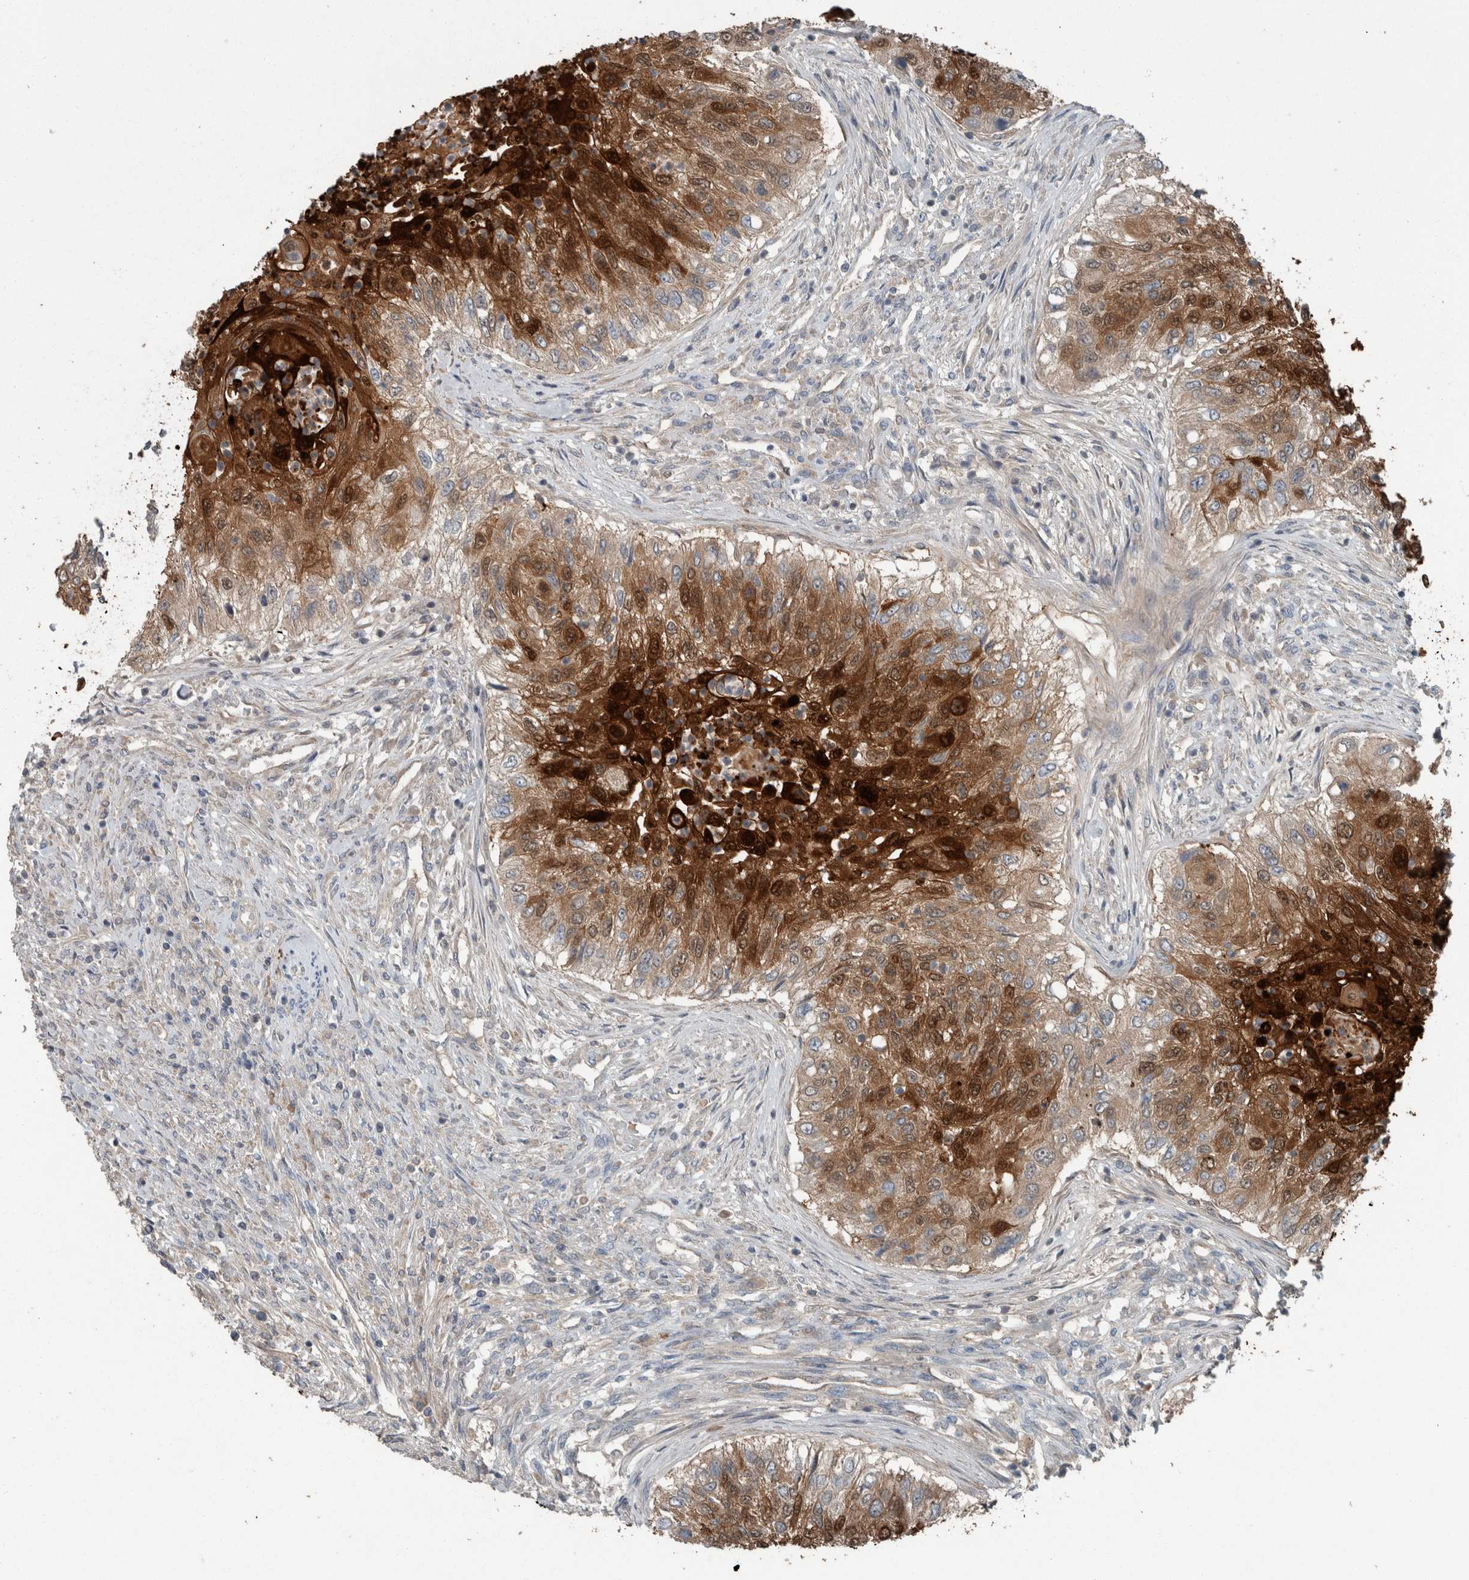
{"staining": {"intensity": "moderate", "quantity": ">75%", "location": "cytoplasmic/membranous,nuclear"}, "tissue": "urothelial cancer", "cell_type": "Tumor cells", "image_type": "cancer", "snomed": [{"axis": "morphology", "description": "Urothelial carcinoma, High grade"}, {"axis": "topography", "description": "Urinary bladder"}], "caption": "High-magnification brightfield microscopy of urothelial cancer stained with DAB (3,3'-diaminobenzidine) (brown) and counterstained with hematoxylin (blue). tumor cells exhibit moderate cytoplasmic/membranous and nuclear staining is present in approximately>75% of cells.", "gene": "KNTC1", "patient": {"sex": "female", "age": 60}}